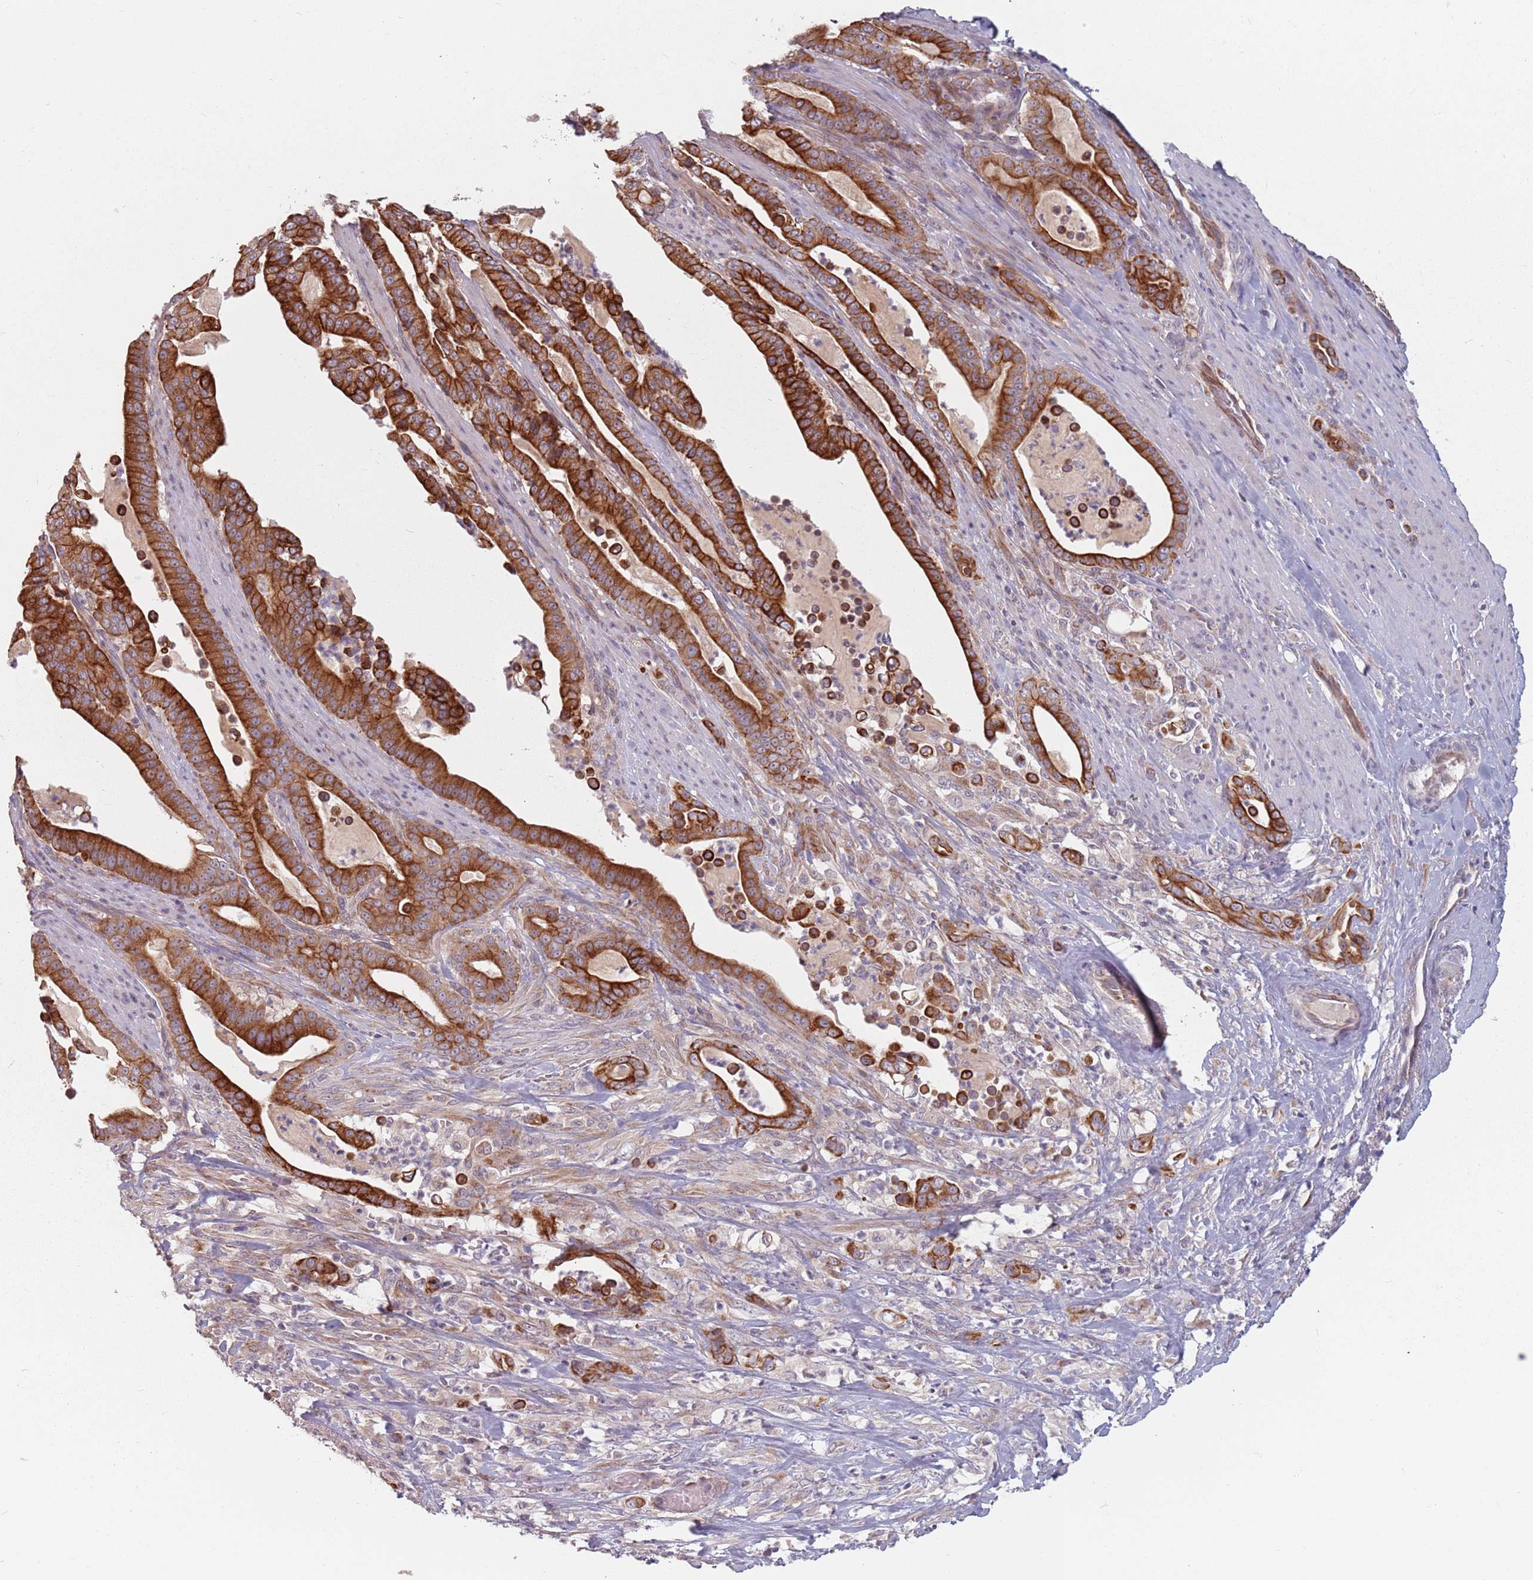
{"staining": {"intensity": "strong", "quantity": ">75%", "location": "cytoplasmic/membranous"}, "tissue": "pancreatic cancer", "cell_type": "Tumor cells", "image_type": "cancer", "snomed": [{"axis": "morphology", "description": "Adenocarcinoma, NOS"}, {"axis": "topography", "description": "Pancreas"}], "caption": "Strong cytoplasmic/membranous protein expression is appreciated in about >75% of tumor cells in pancreatic adenocarcinoma.", "gene": "ADAL", "patient": {"sex": "male", "age": 63}}